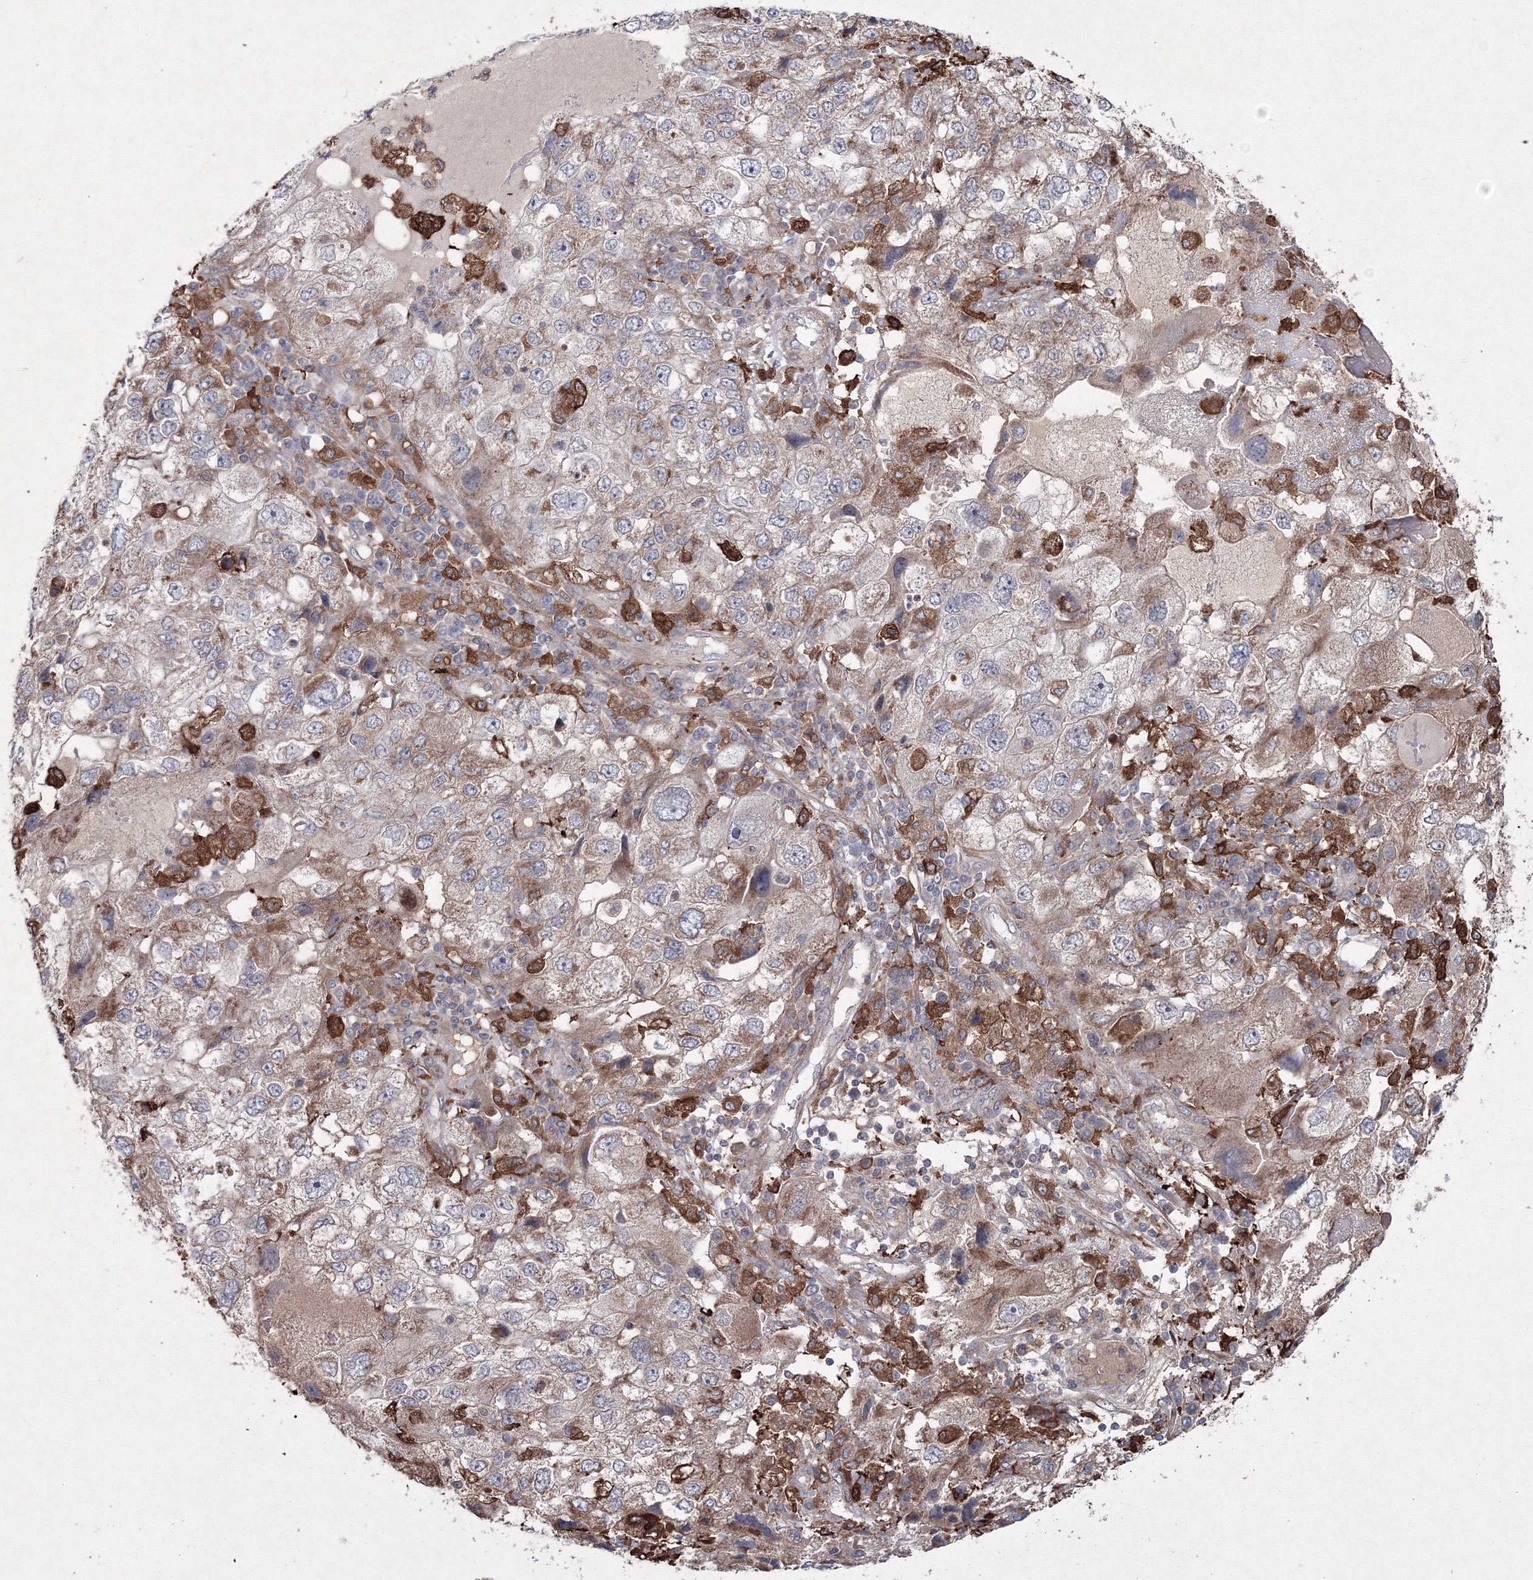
{"staining": {"intensity": "moderate", "quantity": "25%-75%", "location": "cytoplasmic/membranous"}, "tissue": "endometrial cancer", "cell_type": "Tumor cells", "image_type": "cancer", "snomed": [{"axis": "morphology", "description": "Adenocarcinoma, NOS"}, {"axis": "topography", "description": "Endometrium"}], "caption": "Immunohistochemical staining of human endometrial cancer (adenocarcinoma) demonstrates medium levels of moderate cytoplasmic/membranous staining in approximately 25%-75% of tumor cells.", "gene": "RANBP3L", "patient": {"sex": "female", "age": 49}}